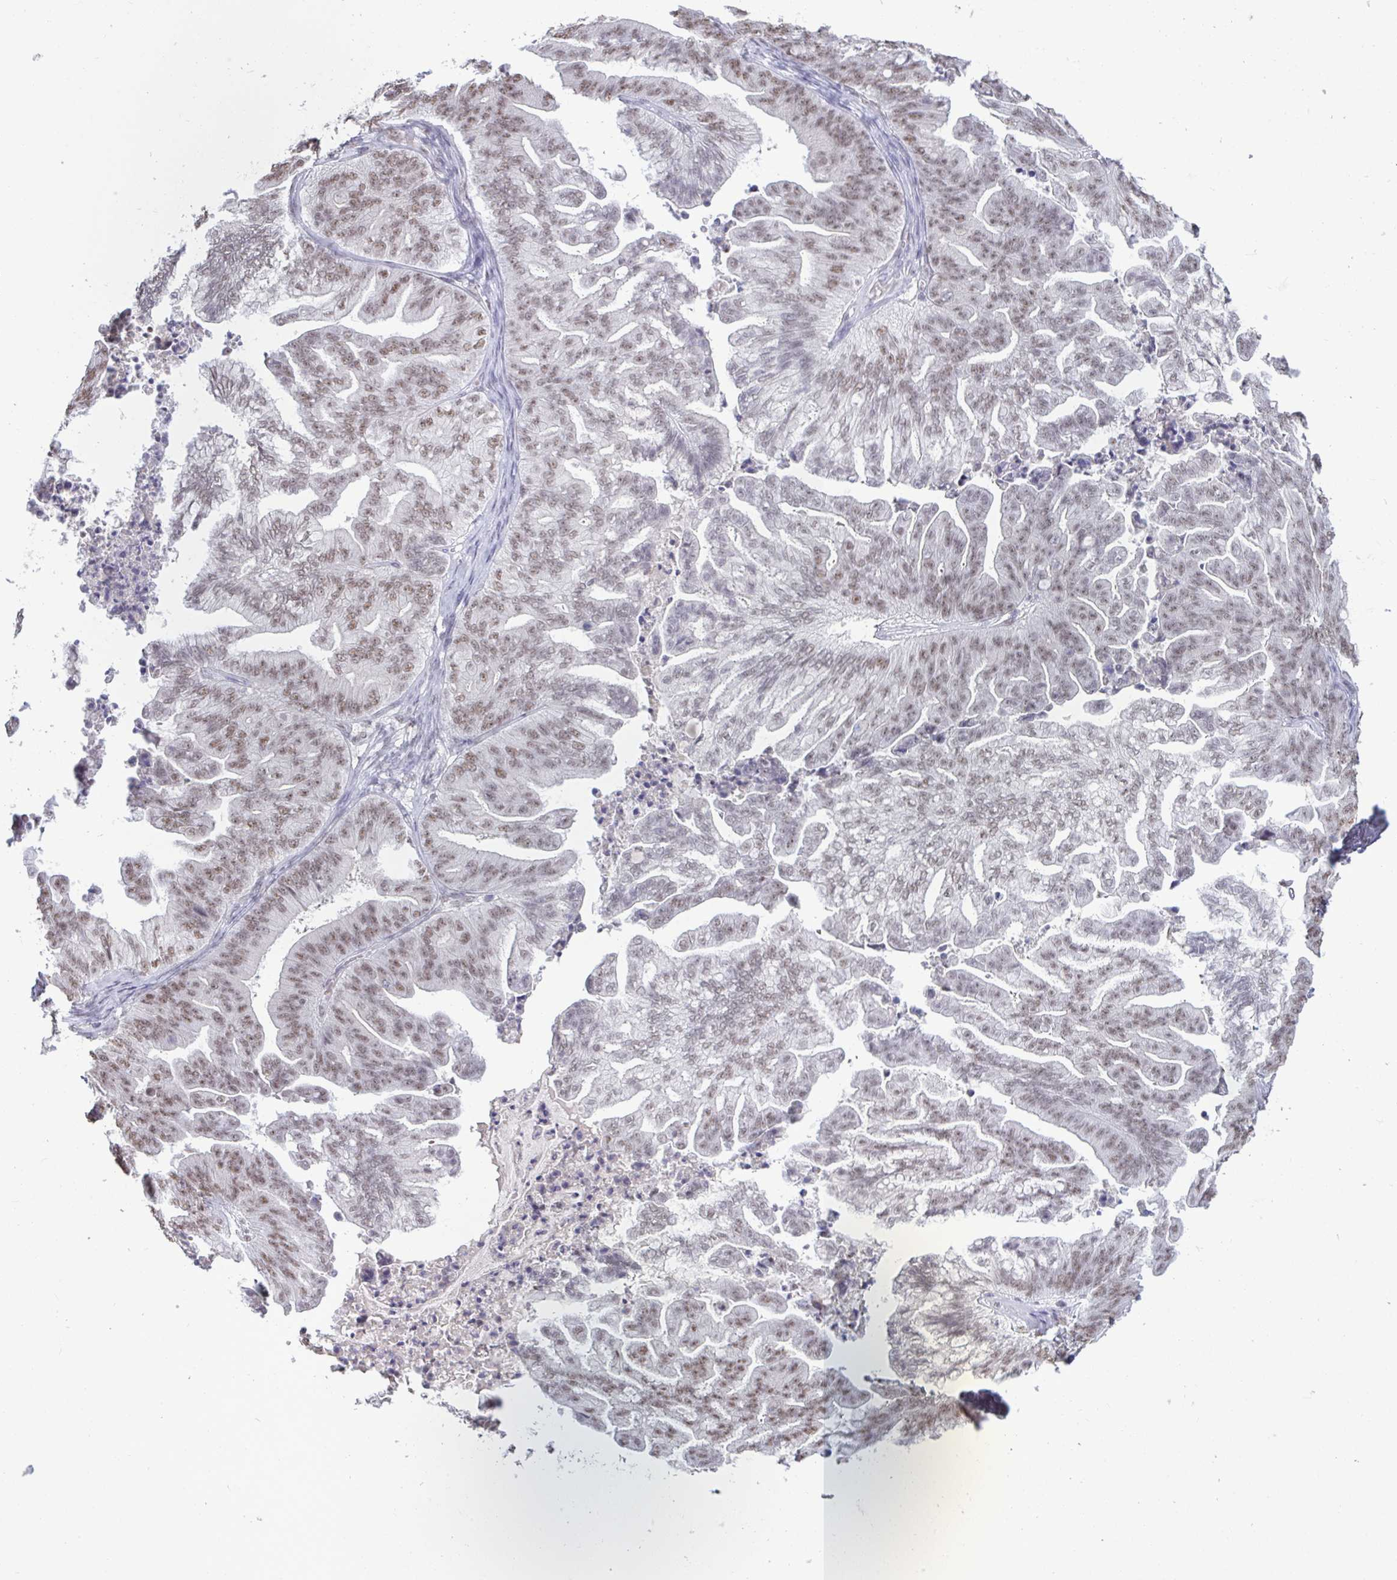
{"staining": {"intensity": "moderate", "quantity": "25%-75%", "location": "nuclear"}, "tissue": "ovarian cancer", "cell_type": "Tumor cells", "image_type": "cancer", "snomed": [{"axis": "morphology", "description": "Cystadenocarcinoma, mucinous, NOS"}, {"axis": "topography", "description": "Ovary"}], "caption": "About 25%-75% of tumor cells in ovarian mucinous cystadenocarcinoma demonstrate moderate nuclear protein staining as visualized by brown immunohistochemical staining.", "gene": "PUF60", "patient": {"sex": "female", "age": 67}}